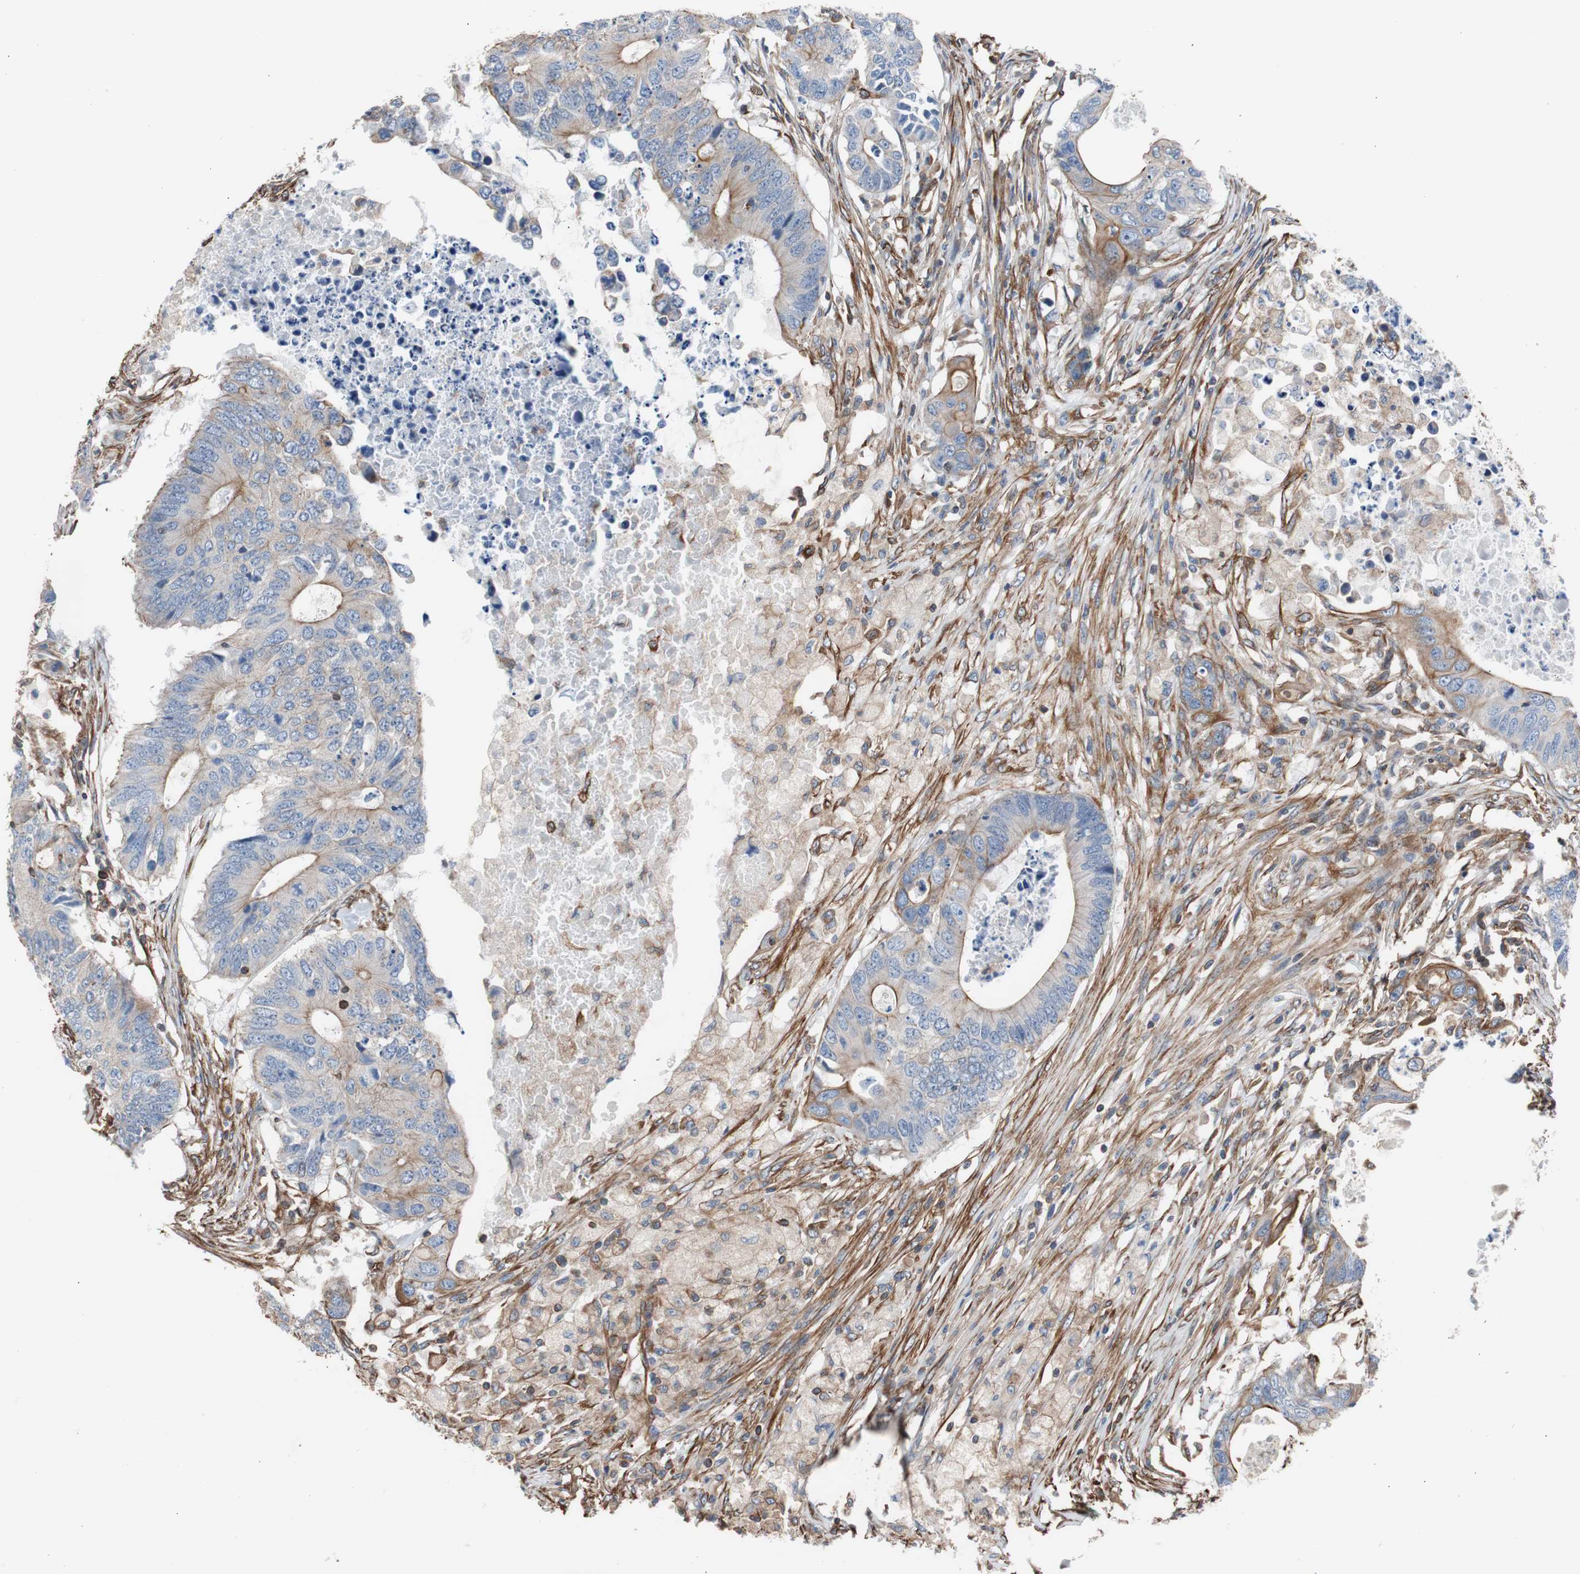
{"staining": {"intensity": "weak", "quantity": "<25%", "location": "cytoplasmic/membranous"}, "tissue": "colorectal cancer", "cell_type": "Tumor cells", "image_type": "cancer", "snomed": [{"axis": "morphology", "description": "Adenocarcinoma, NOS"}, {"axis": "topography", "description": "Colon"}], "caption": "Immunohistochemistry image of colorectal adenocarcinoma stained for a protein (brown), which exhibits no positivity in tumor cells.", "gene": "KIF3B", "patient": {"sex": "male", "age": 71}}